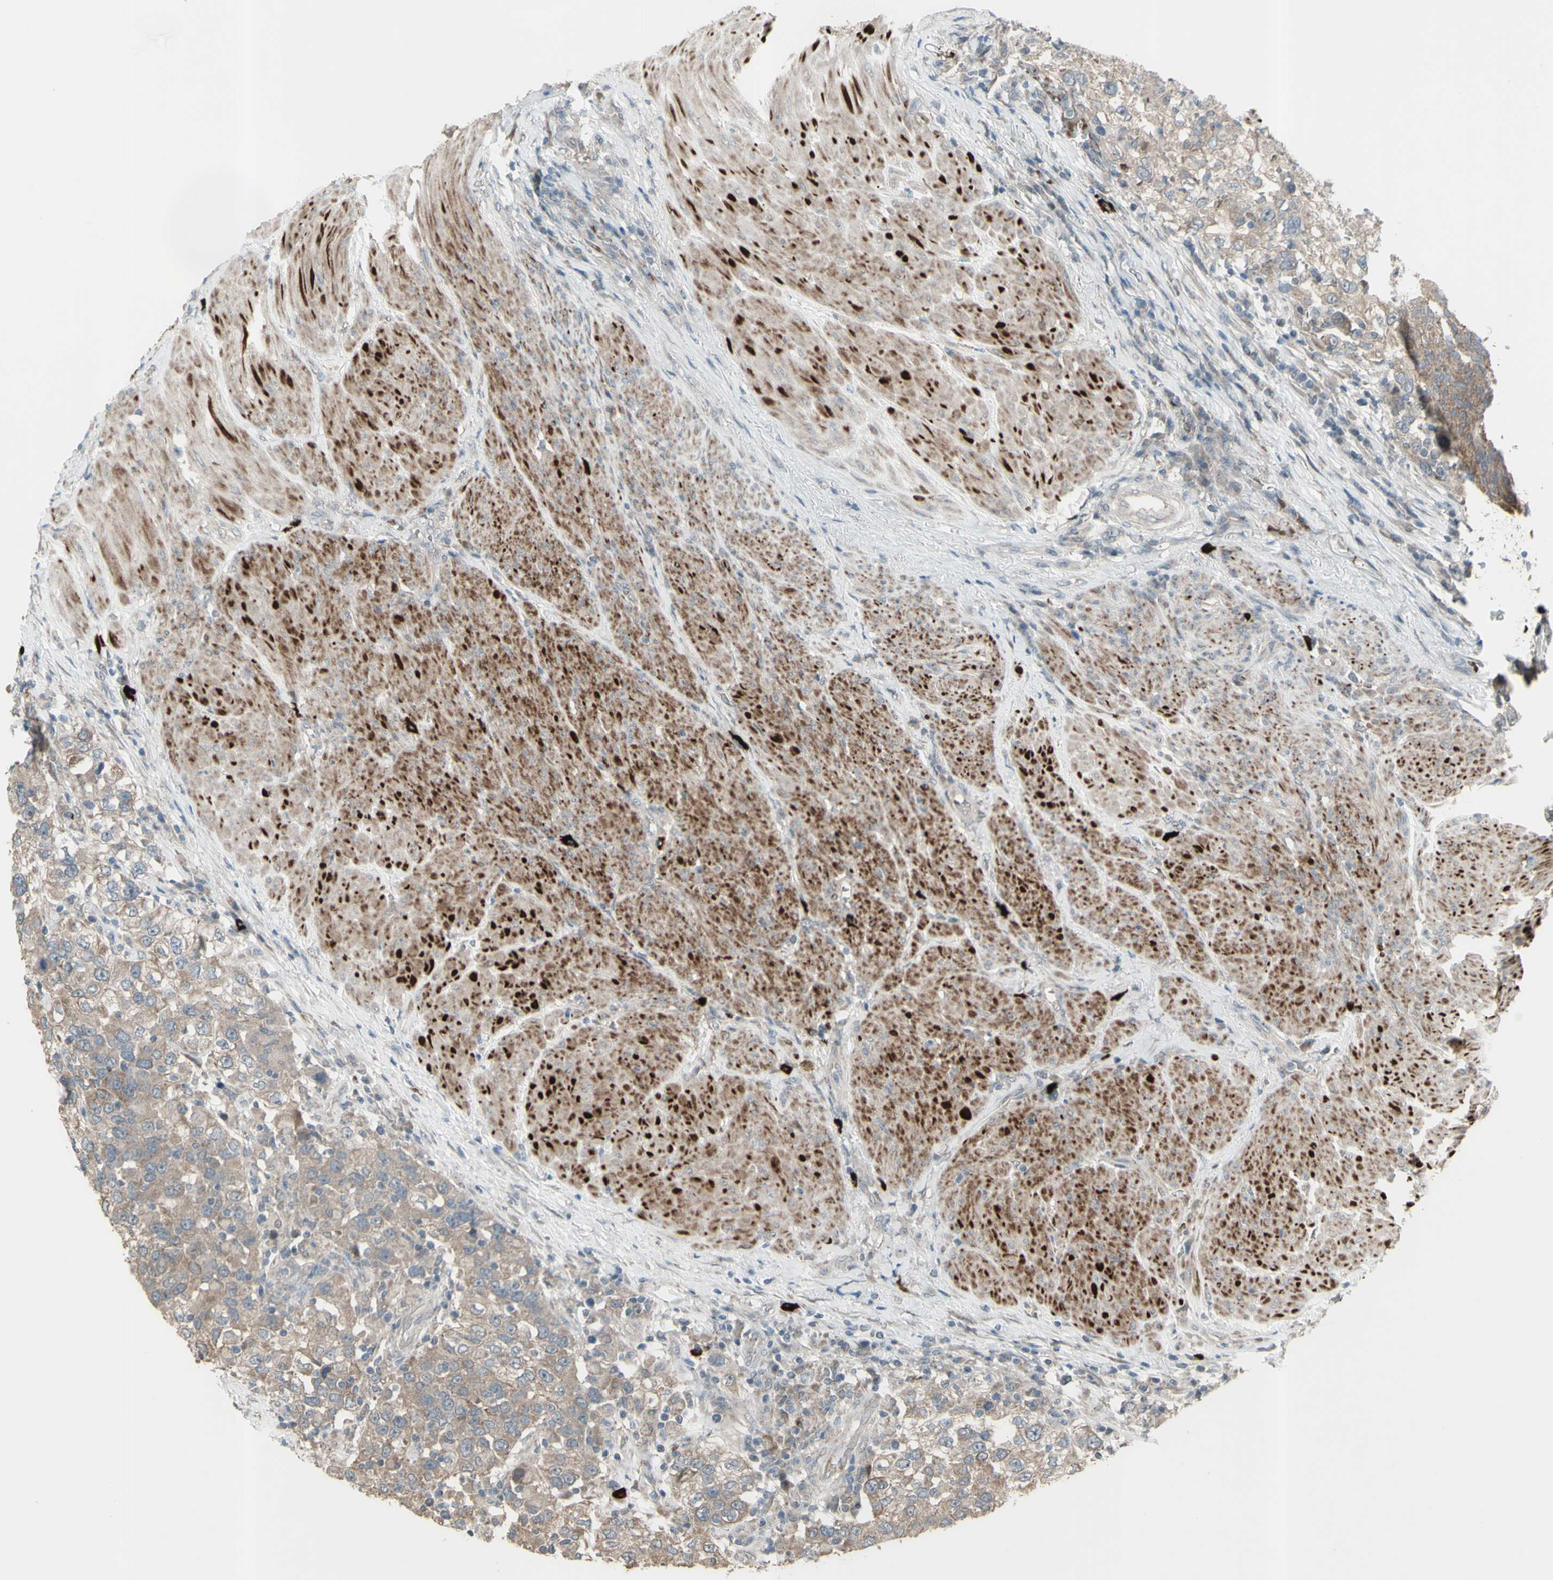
{"staining": {"intensity": "weak", "quantity": ">75%", "location": "cytoplasmic/membranous"}, "tissue": "urothelial cancer", "cell_type": "Tumor cells", "image_type": "cancer", "snomed": [{"axis": "morphology", "description": "Urothelial carcinoma, High grade"}, {"axis": "topography", "description": "Urinary bladder"}], "caption": "Immunohistochemistry (IHC) (DAB) staining of high-grade urothelial carcinoma shows weak cytoplasmic/membranous protein staining in about >75% of tumor cells.", "gene": "GRAMD1B", "patient": {"sex": "female", "age": 80}}